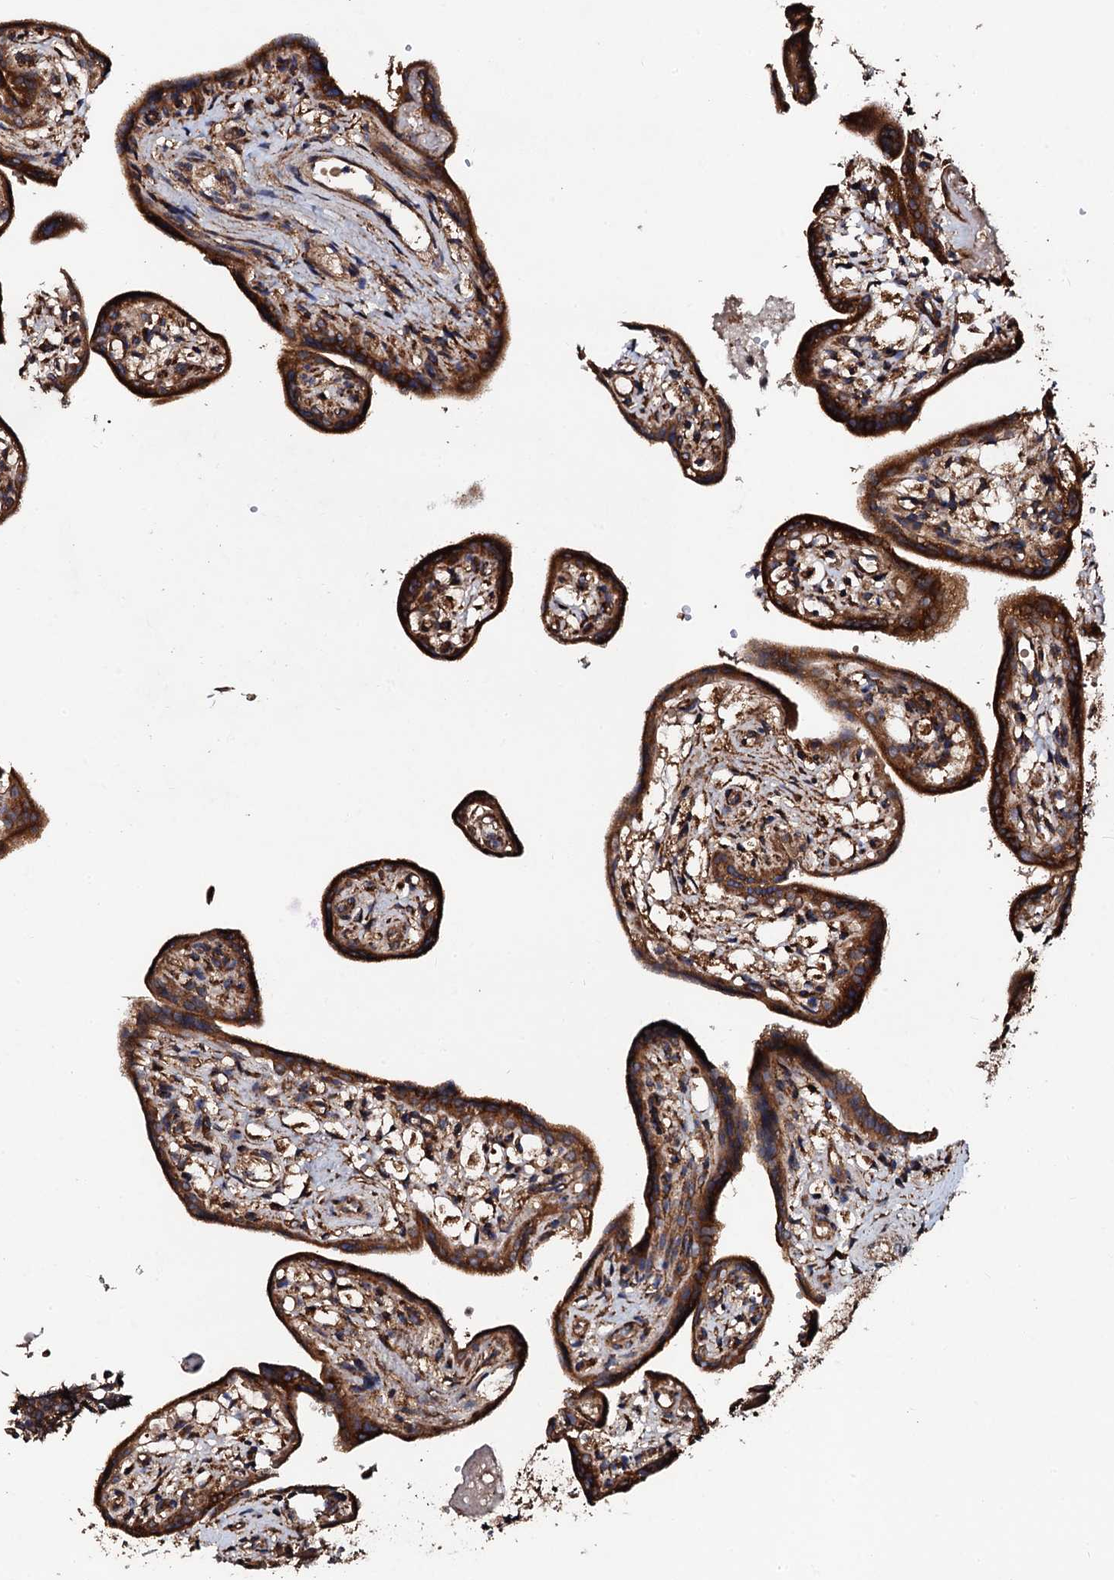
{"staining": {"intensity": "strong", "quantity": ">75%", "location": "cytoplasmic/membranous"}, "tissue": "placenta", "cell_type": "Trophoblastic cells", "image_type": "normal", "snomed": [{"axis": "morphology", "description": "Normal tissue, NOS"}, {"axis": "topography", "description": "Placenta"}], "caption": "Immunohistochemical staining of normal human placenta reveals high levels of strong cytoplasmic/membranous positivity in about >75% of trophoblastic cells. The staining was performed using DAB, with brown indicating positive protein expression. Nuclei are stained blue with hematoxylin.", "gene": "CKAP5", "patient": {"sex": "female", "age": 37}}